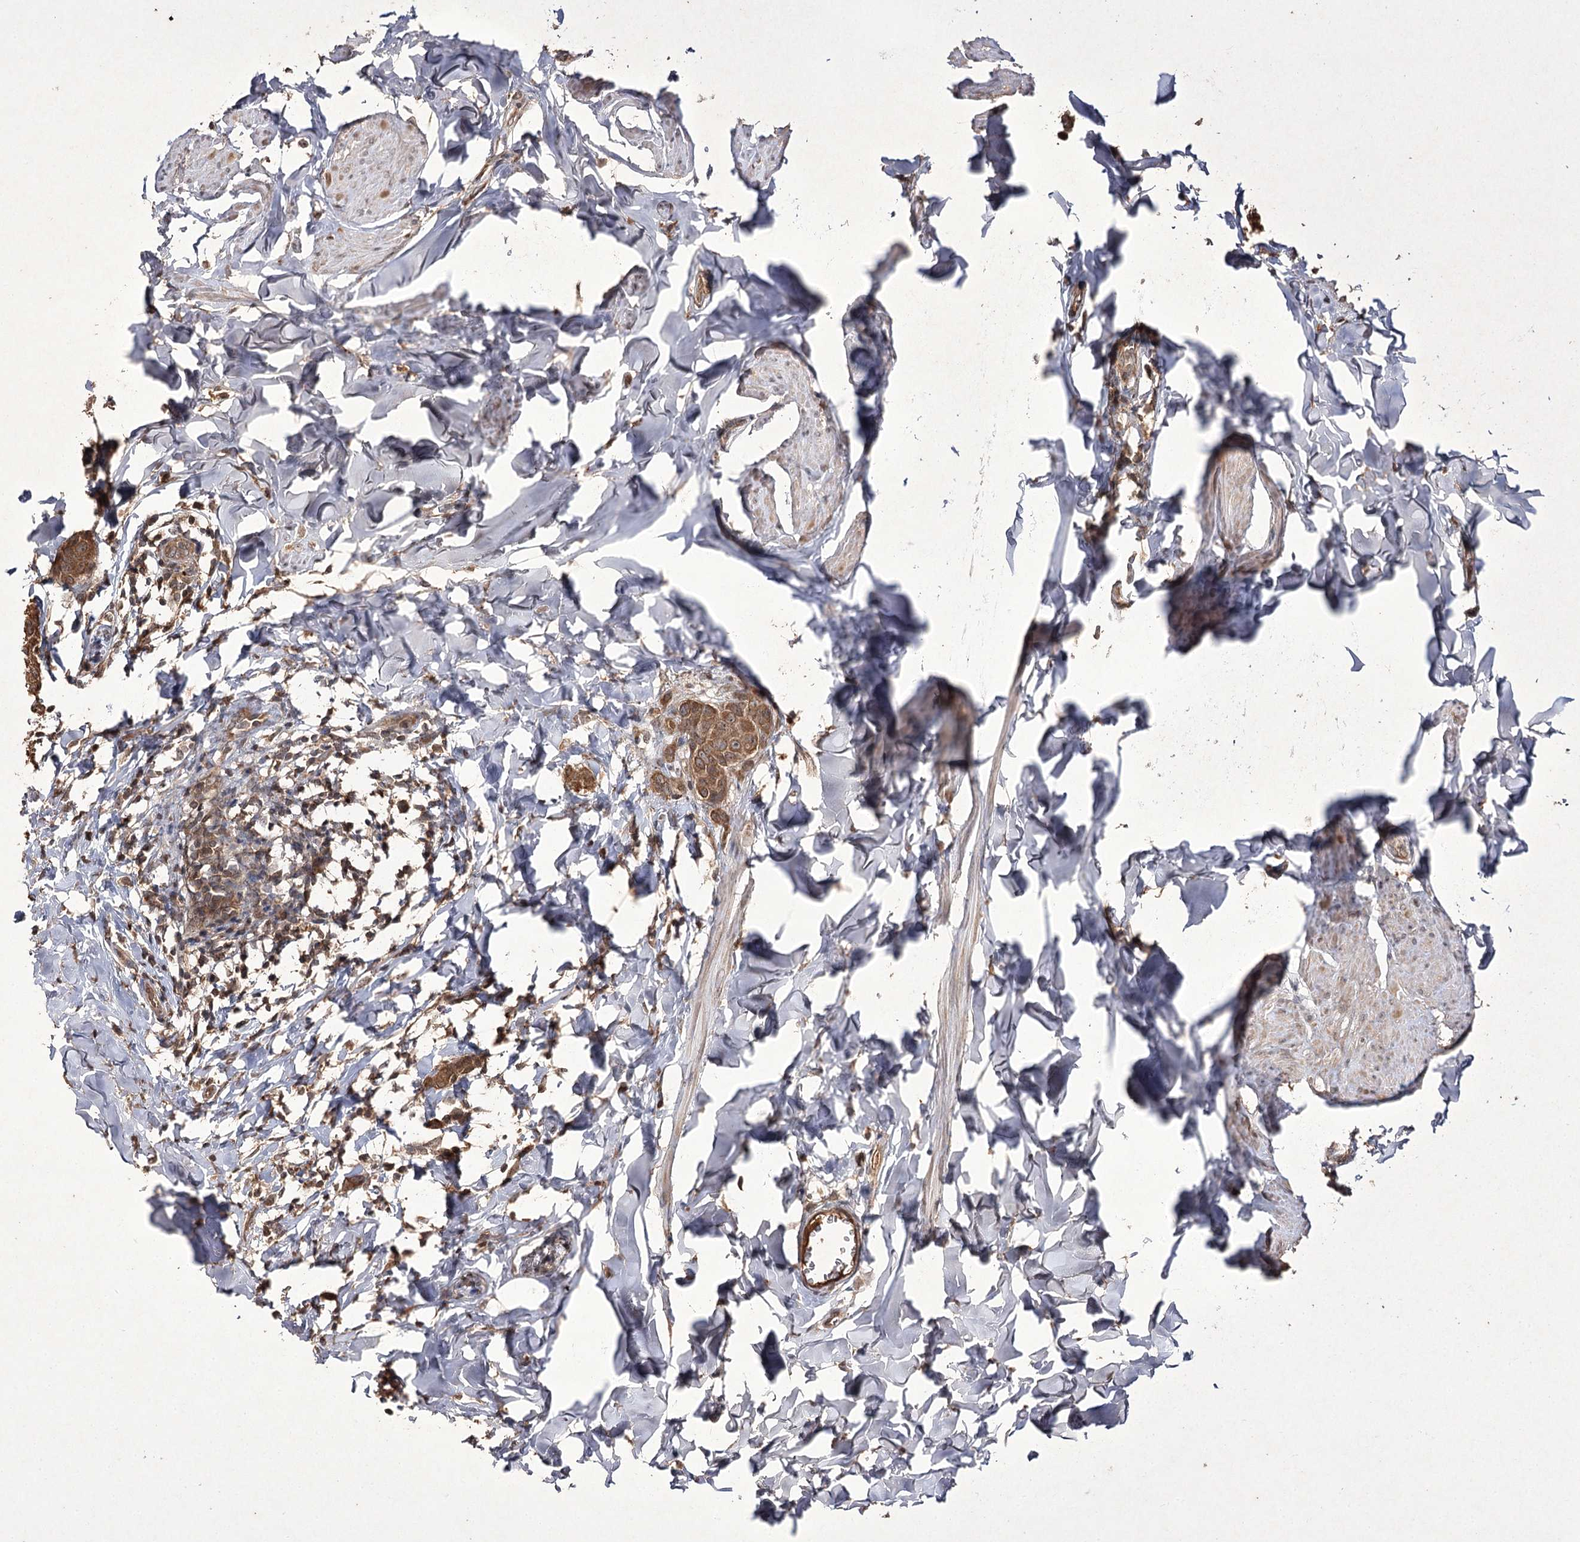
{"staining": {"intensity": "moderate", "quantity": ">75%", "location": "cytoplasmic/membranous"}, "tissue": "breast cancer", "cell_type": "Tumor cells", "image_type": "cancer", "snomed": [{"axis": "morphology", "description": "Duct carcinoma"}, {"axis": "topography", "description": "Breast"}], "caption": "Tumor cells reveal medium levels of moderate cytoplasmic/membranous staining in approximately >75% of cells in intraductal carcinoma (breast). (brown staining indicates protein expression, while blue staining denotes nuclei).", "gene": "FANCL", "patient": {"sex": "female", "age": 40}}